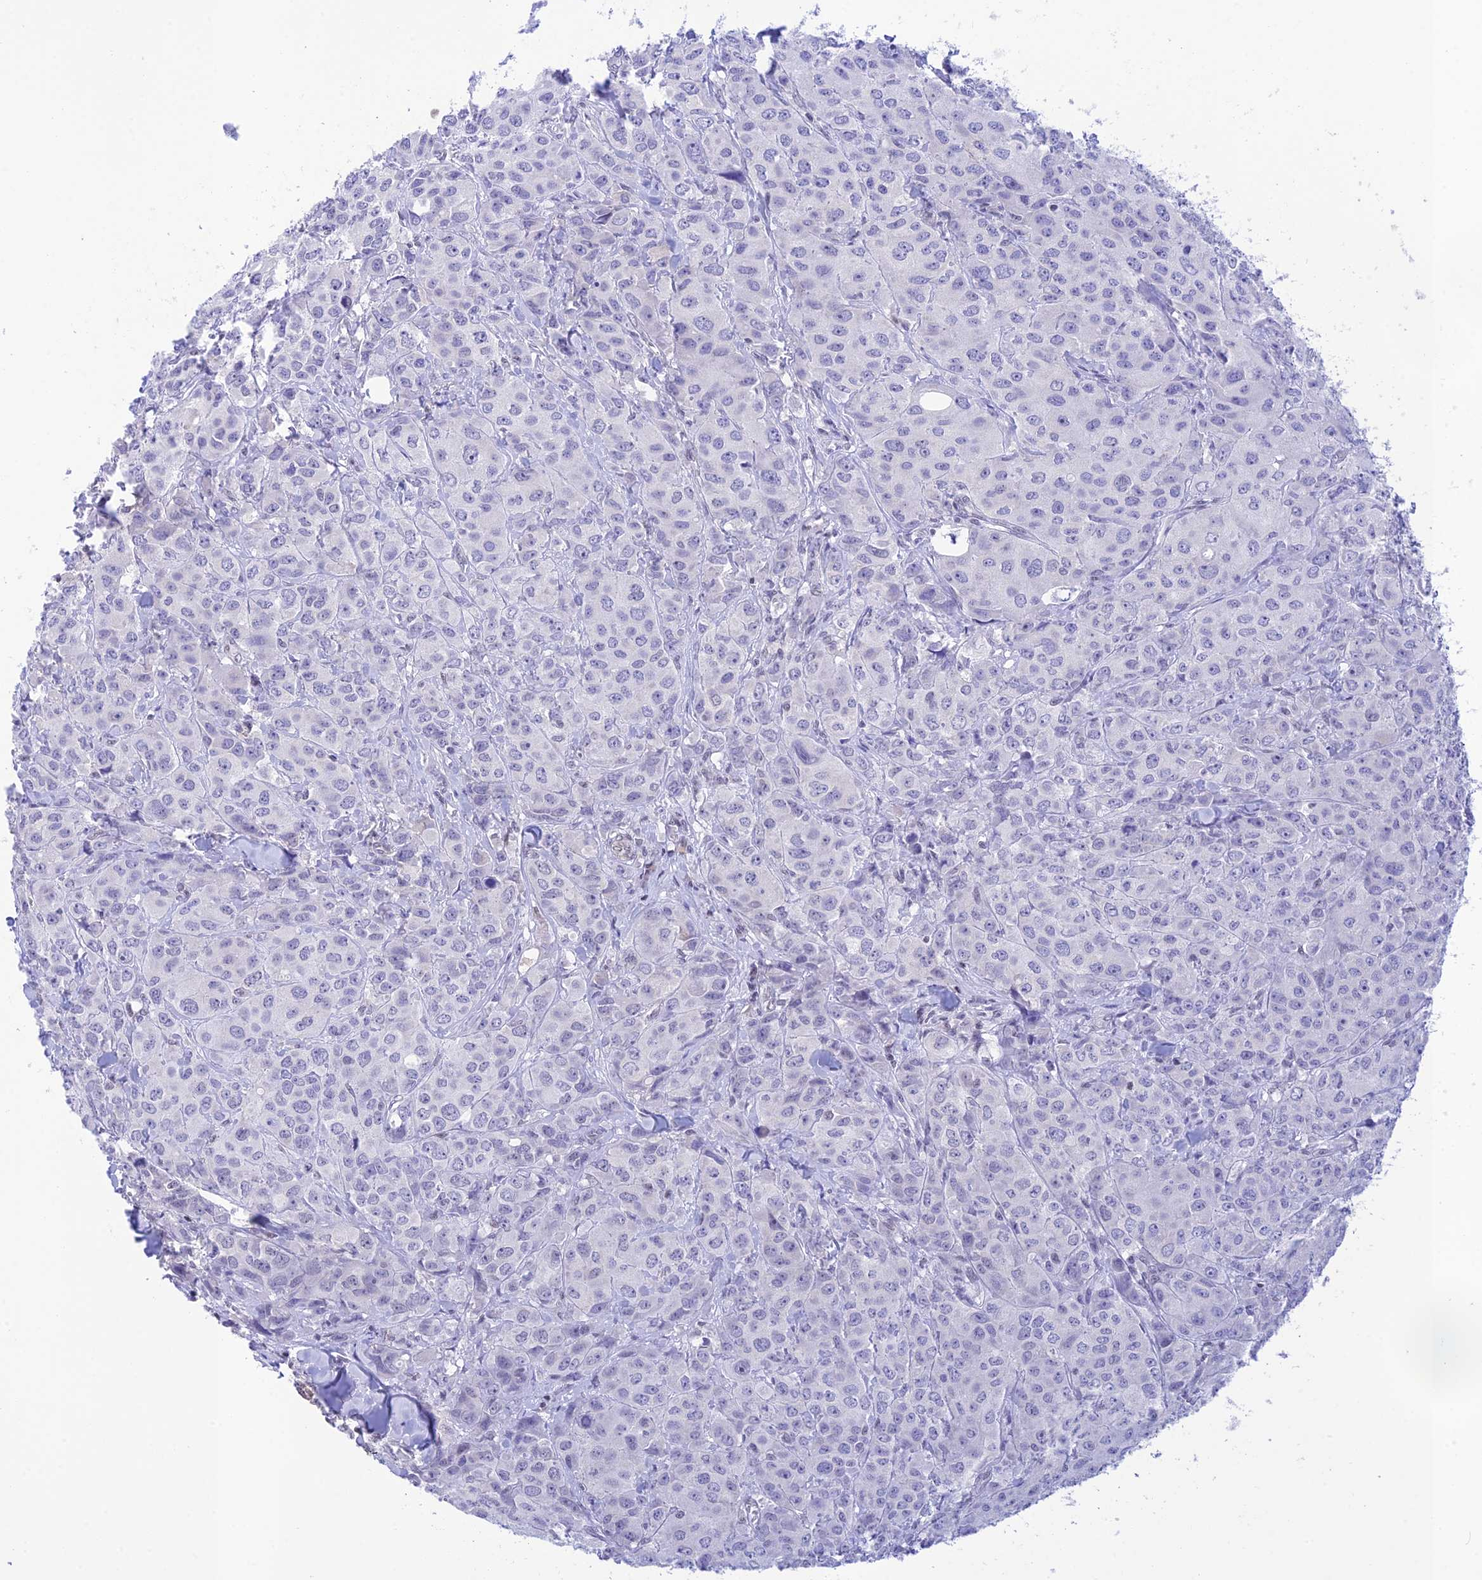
{"staining": {"intensity": "negative", "quantity": "none", "location": "none"}, "tissue": "breast cancer", "cell_type": "Tumor cells", "image_type": "cancer", "snomed": [{"axis": "morphology", "description": "Duct carcinoma"}, {"axis": "topography", "description": "Breast"}], "caption": "Immunohistochemical staining of human breast cancer (intraductal carcinoma) reveals no significant expression in tumor cells.", "gene": "THAP11", "patient": {"sex": "female", "age": 43}}